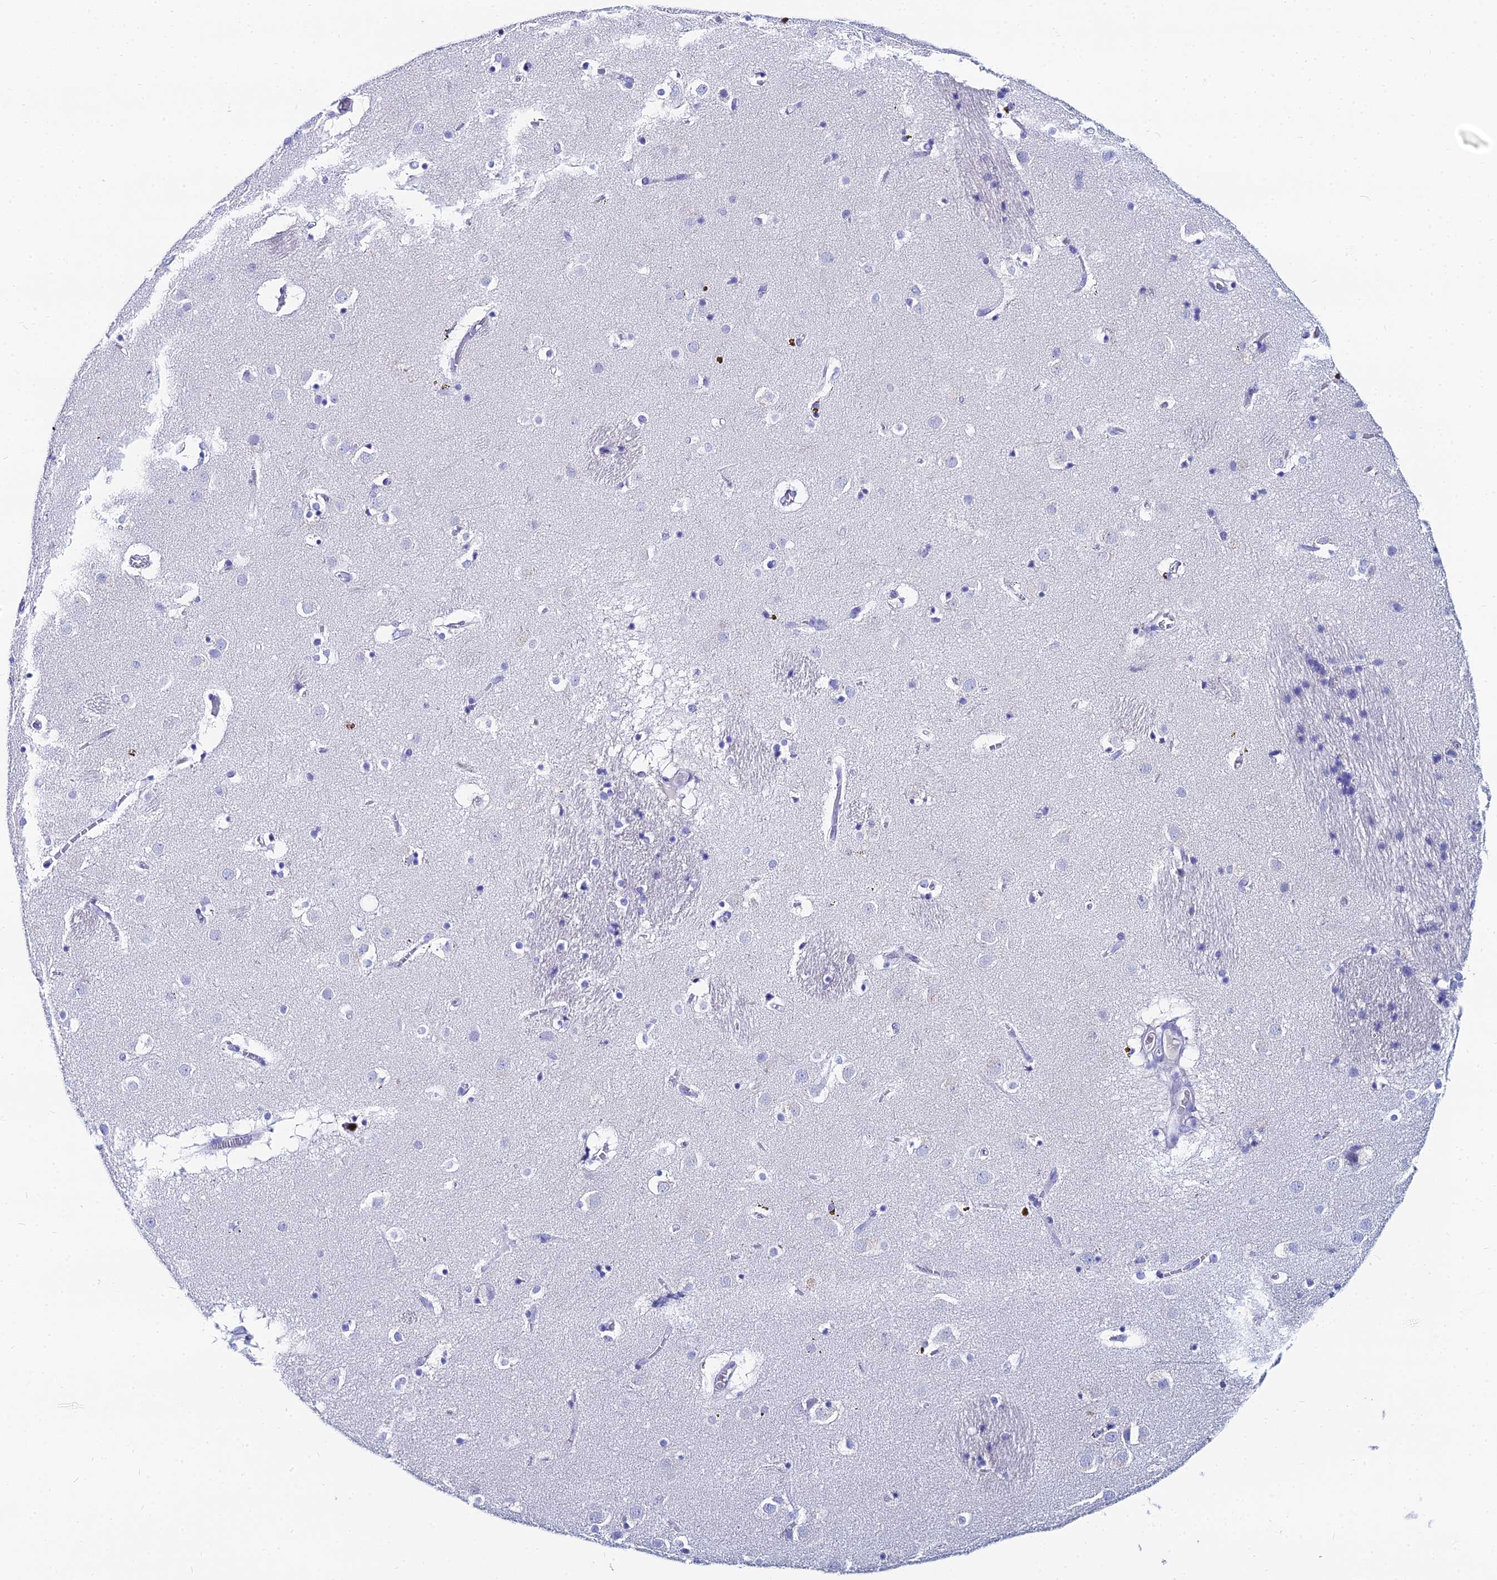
{"staining": {"intensity": "negative", "quantity": "none", "location": "none"}, "tissue": "caudate", "cell_type": "Glial cells", "image_type": "normal", "snomed": [{"axis": "morphology", "description": "Normal tissue, NOS"}, {"axis": "topography", "description": "Lateral ventricle wall"}], "caption": "Immunohistochemistry (IHC) micrograph of normal caudate: human caudate stained with DAB demonstrates no significant protein positivity in glial cells.", "gene": "HSPA1L", "patient": {"sex": "male", "age": 70}}